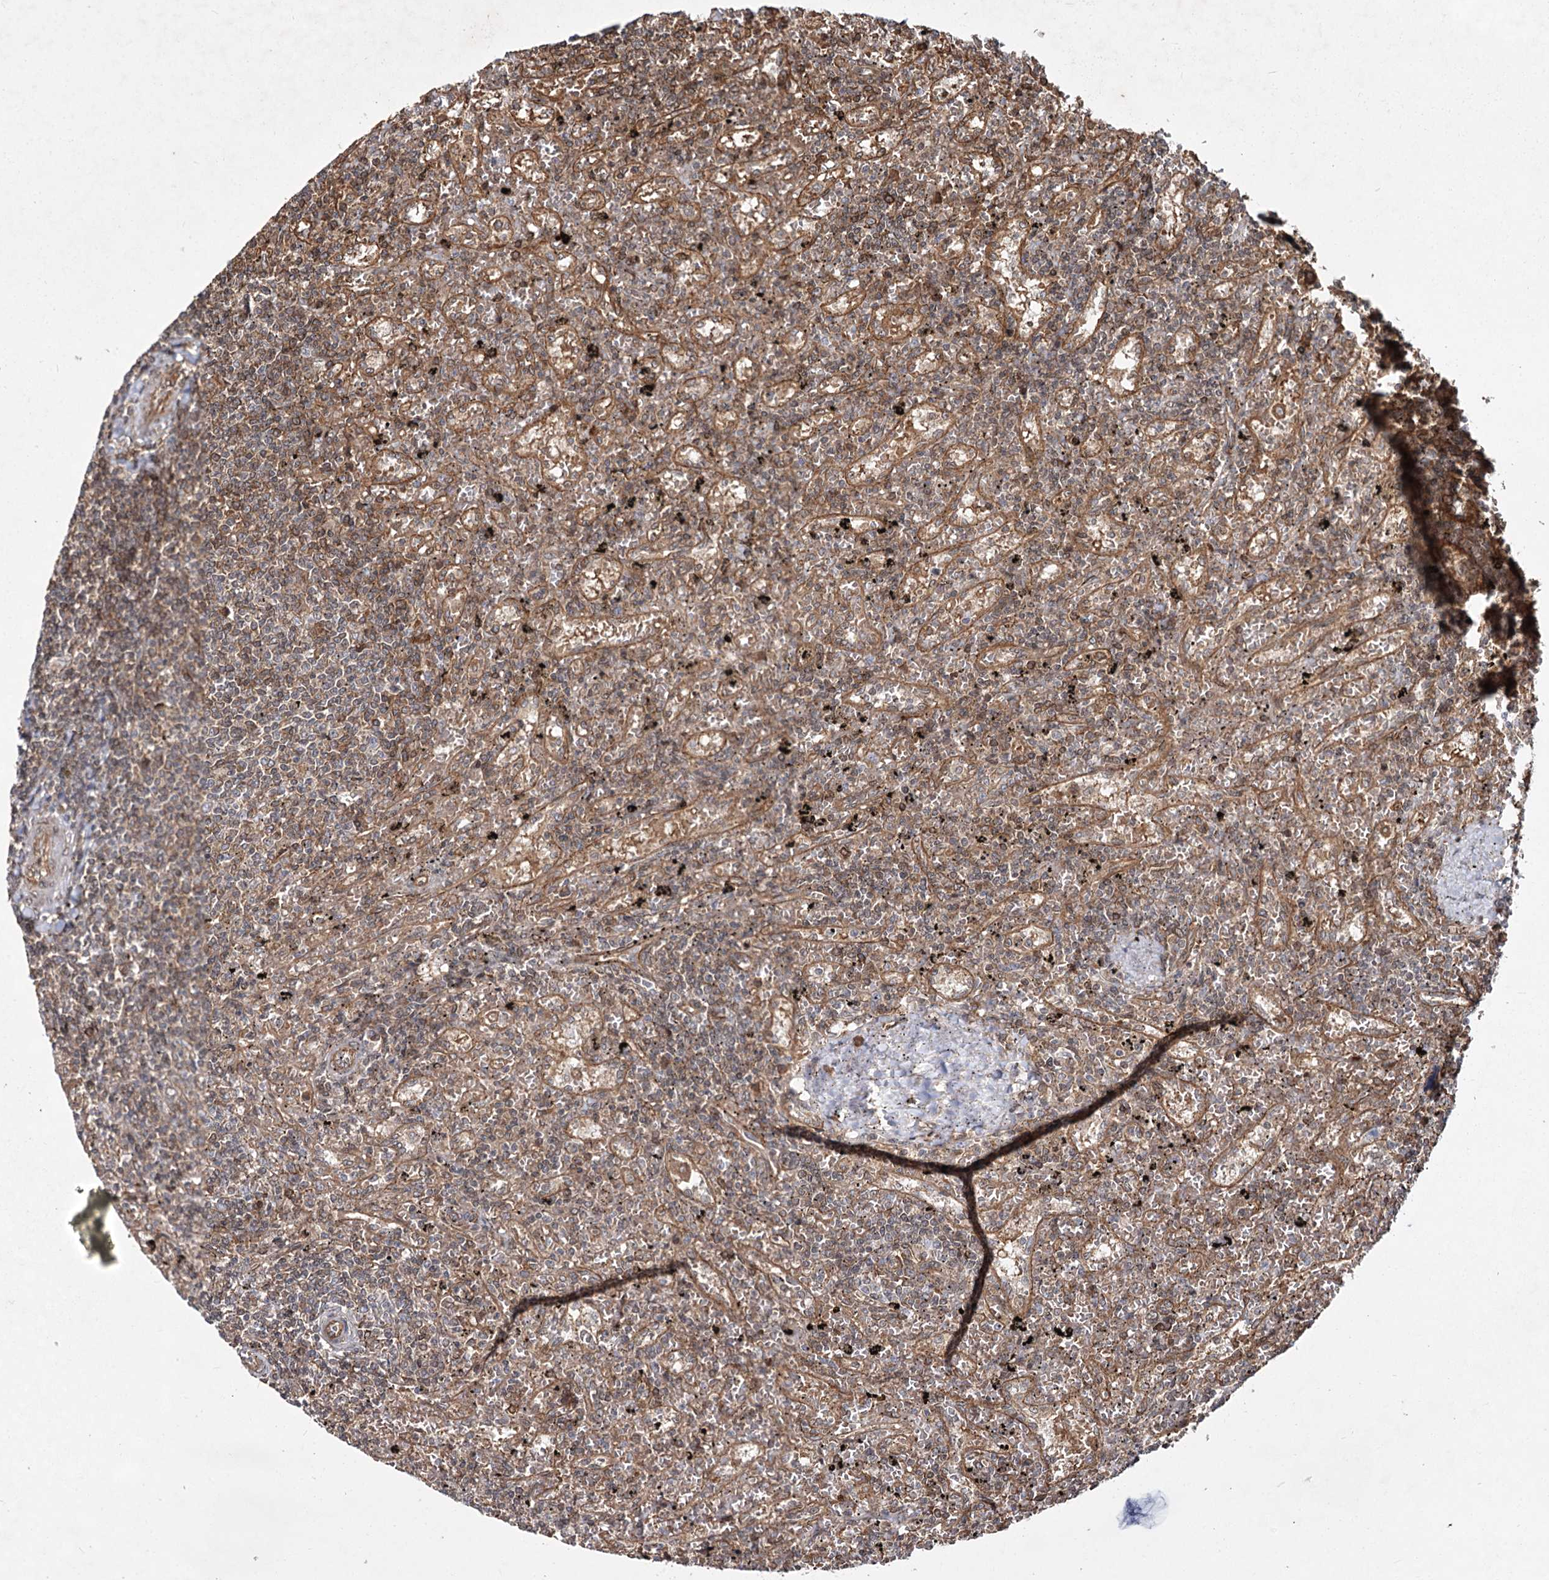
{"staining": {"intensity": "negative", "quantity": "none", "location": "none"}, "tissue": "lymphoma", "cell_type": "Tumor cells", "image_type": "cancer", "snomed": [{"axis": "morphology", "description": "Malignant lymphoma, non-Hodgkin's type, Low grade"}, {"axis": "topography", "description": "Spleen"}], "caption": "High power microscopy micrograph of an immunohistochemistry histopathology image of low-grade malignant lymphoma, non-Hodgkin's type, revealing no significant staining in tumor cells.", "gene": "IQSEC1", "patient": {"sex": "male", "age": 76}}